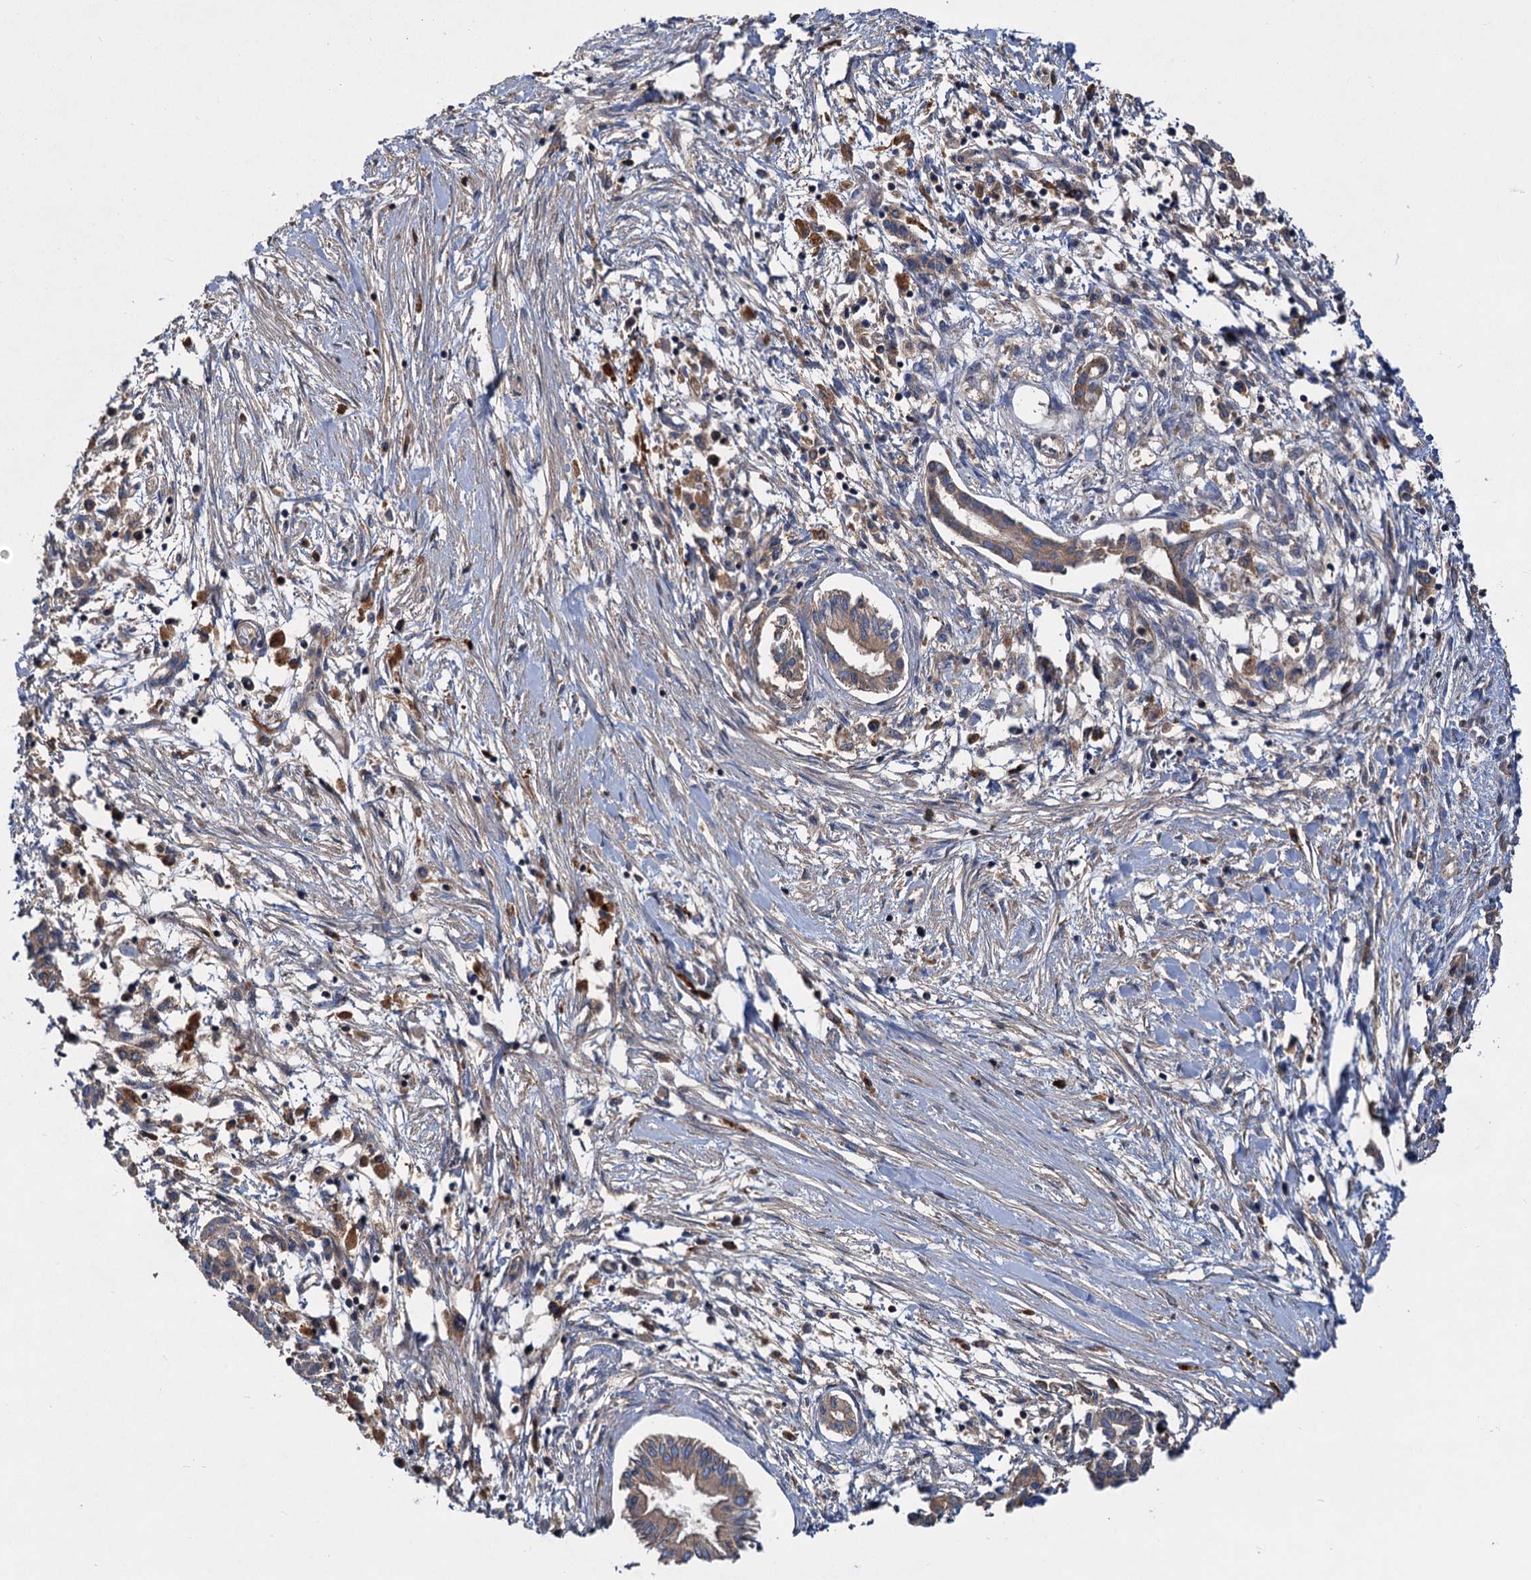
{"staining": {"intensity": "moderate", "quantity": ">75%", "location": "cytoplasmic/membranous"}, "tissue": "pancreatic cancer", "cell_type": "Tumor cells", "image_type": "cancer", "snomed": [{"axis": "morphology", "description": "Adenocarcinoma, NOS"}, {"axis": "topography", "description": "Pancreas"}], "caption": "IHC micrograph of pancreatic cancer stained for a protein (brown), which displays medium levels of moderate cytoplasmic/membranous positivity in about >75% of tumor cells.", "gene": "ALKBH7", "patient": {"sex": "female", "age": 50}}